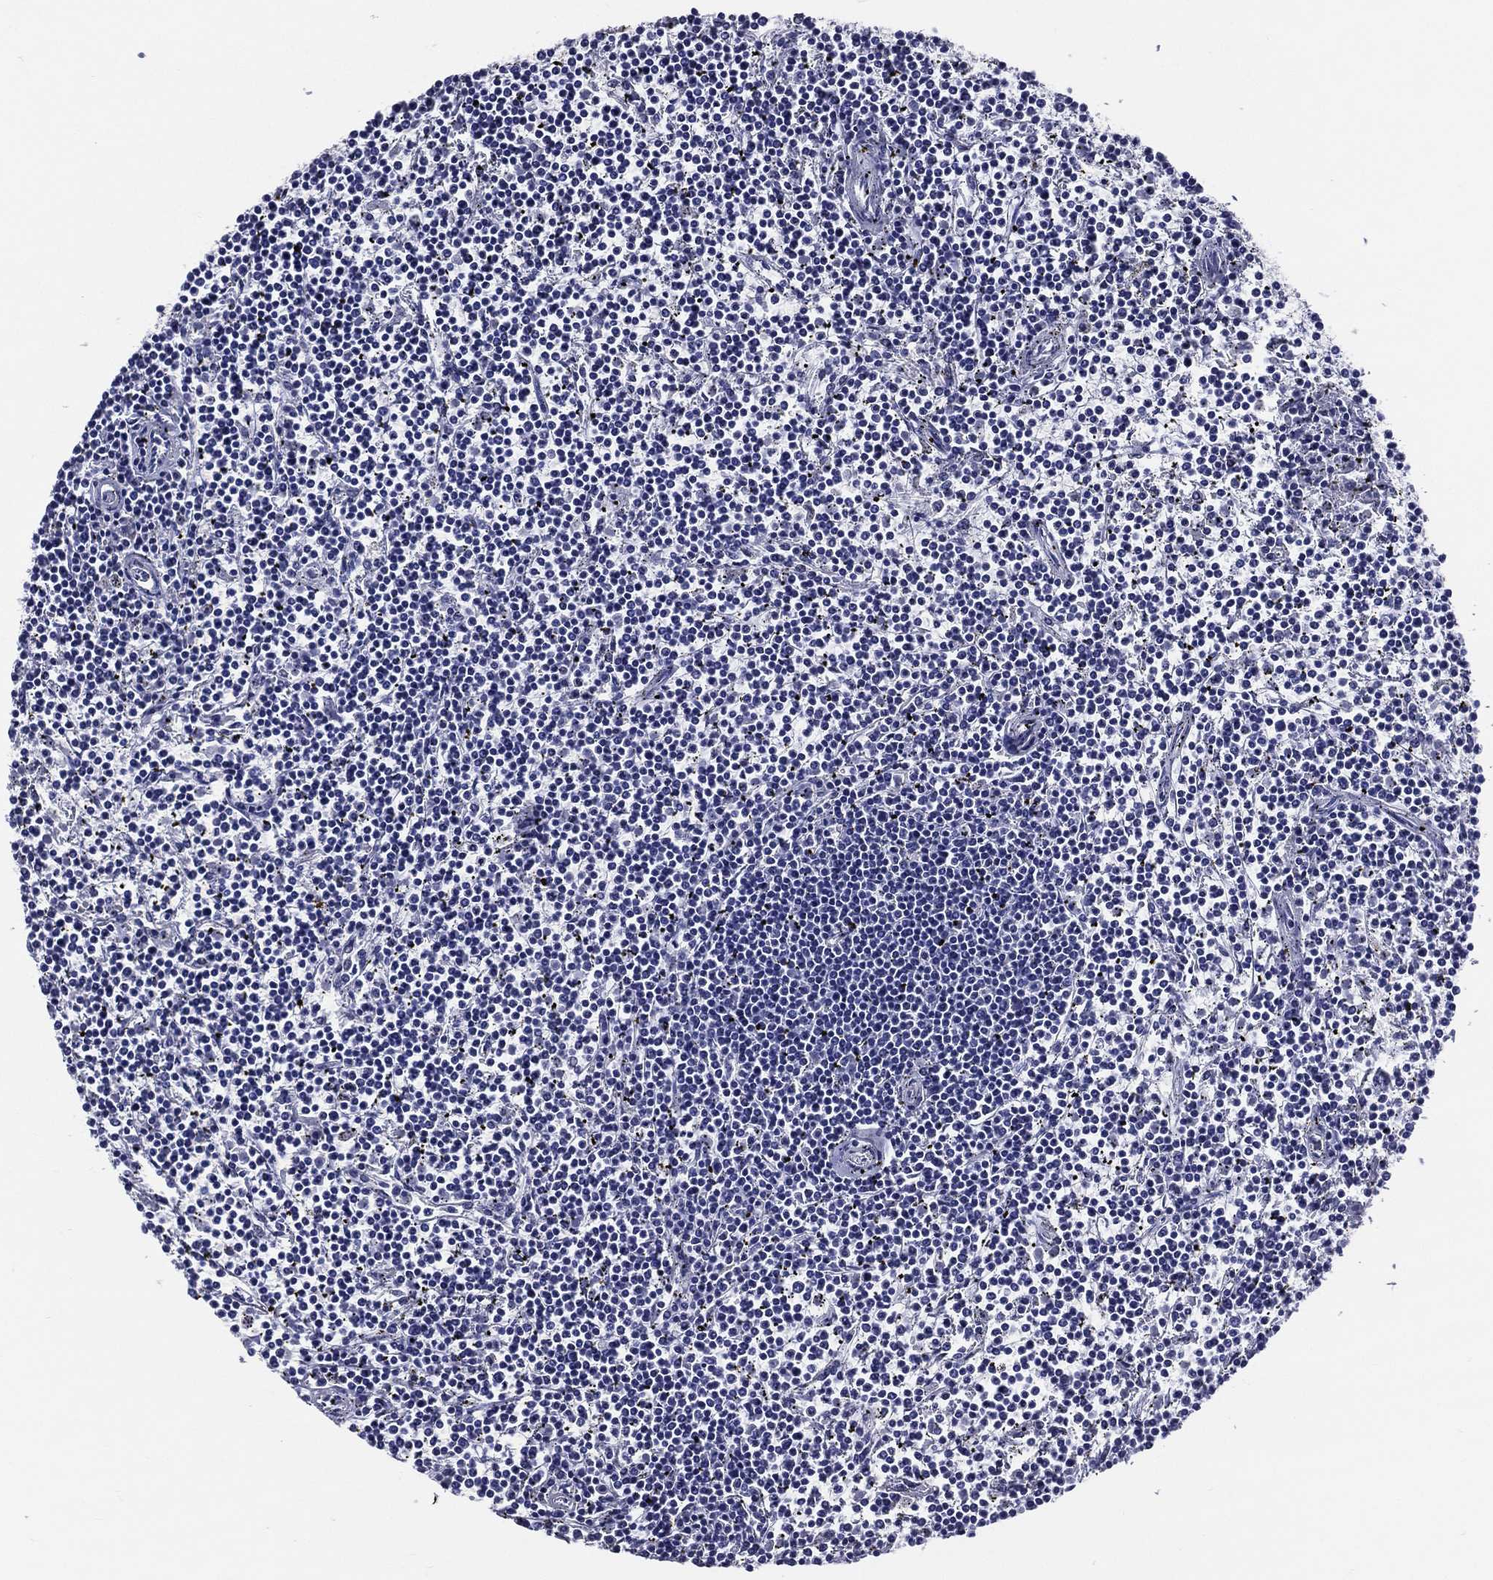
{"staining": {"intensity": "negative", "quantity": "none", "location": "none"}, "tissue": "lymphoma", "cell_type": "Tumor cells", "image_type": "cancer", "snomed": [{"axis": "morphology", "description": "Malignant lymphoma, non-Hodgkin's type, Low grade"}, {"axis": "topography", "description": "Spleen"}], "caption": "Human low-grade malignant lymphoma, non-Hodgkin's type stained for a protein using immunohistochemistry (IHC) exhibits no expression in tumor cells.", "gene": "ACE2", "patient": {"sex": "female", "age": 19}}